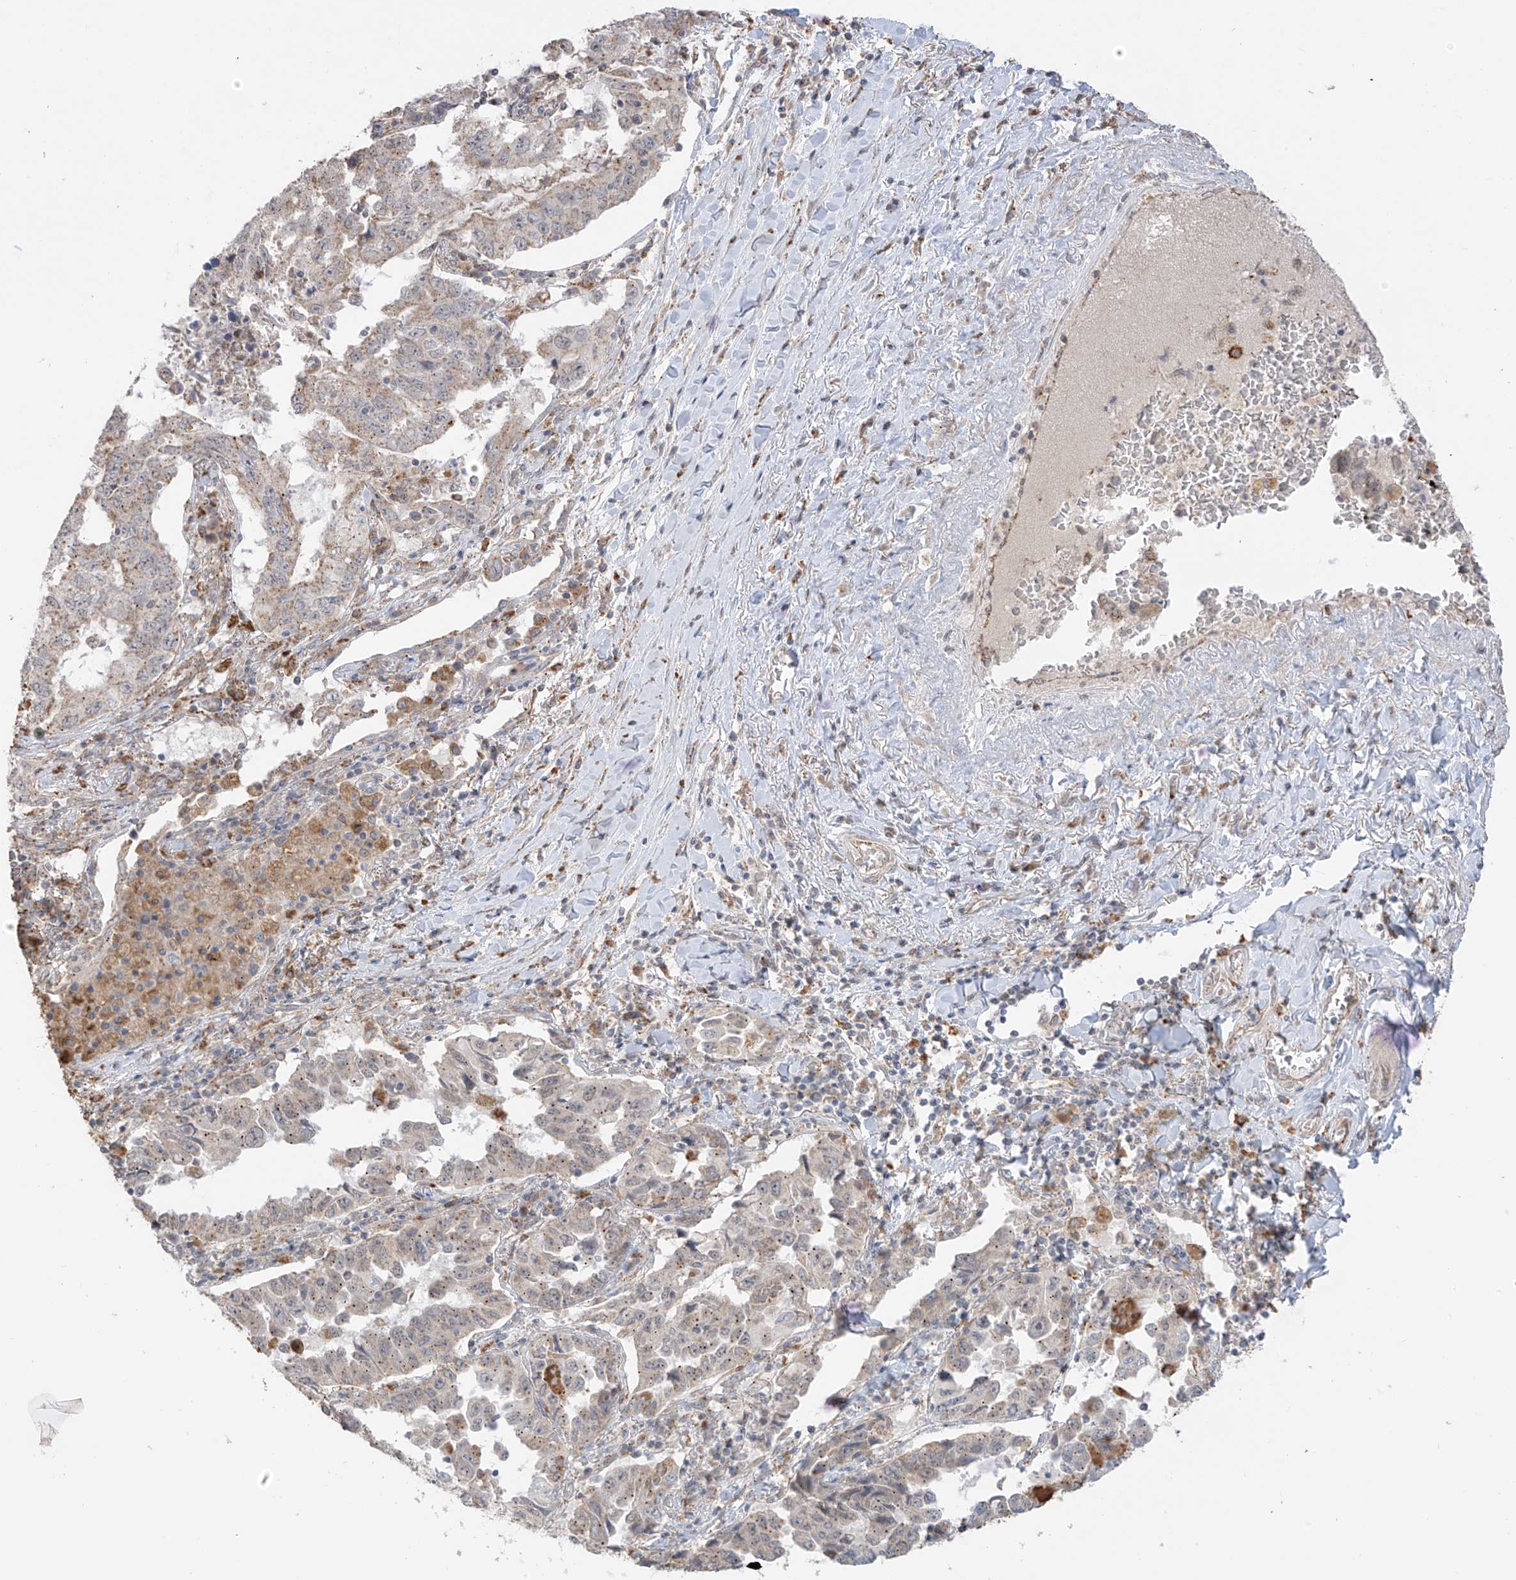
{"staining": {"intensity": "moderate", "quantity": "25%-75%", "location": "cytoplasmic/membranous"}, "tissue": "lung cancer", "cell_type": "Tumor cells", "image_type": "cancer", "snomed": [{"axis": "morphology", "description": "Adenocarcinoma, NOS"}, {"axis": "topography", "description": "Lung"}], "caption": "Tumor cells demonstrate moderate cytoplasmic/membranous positivity in about 25%-75% of cells in adenocarcinoma (lung). Nuclei are stained in blue.", "gene": "N4BP3", "patient": {"sex": "female", "age": 51}}